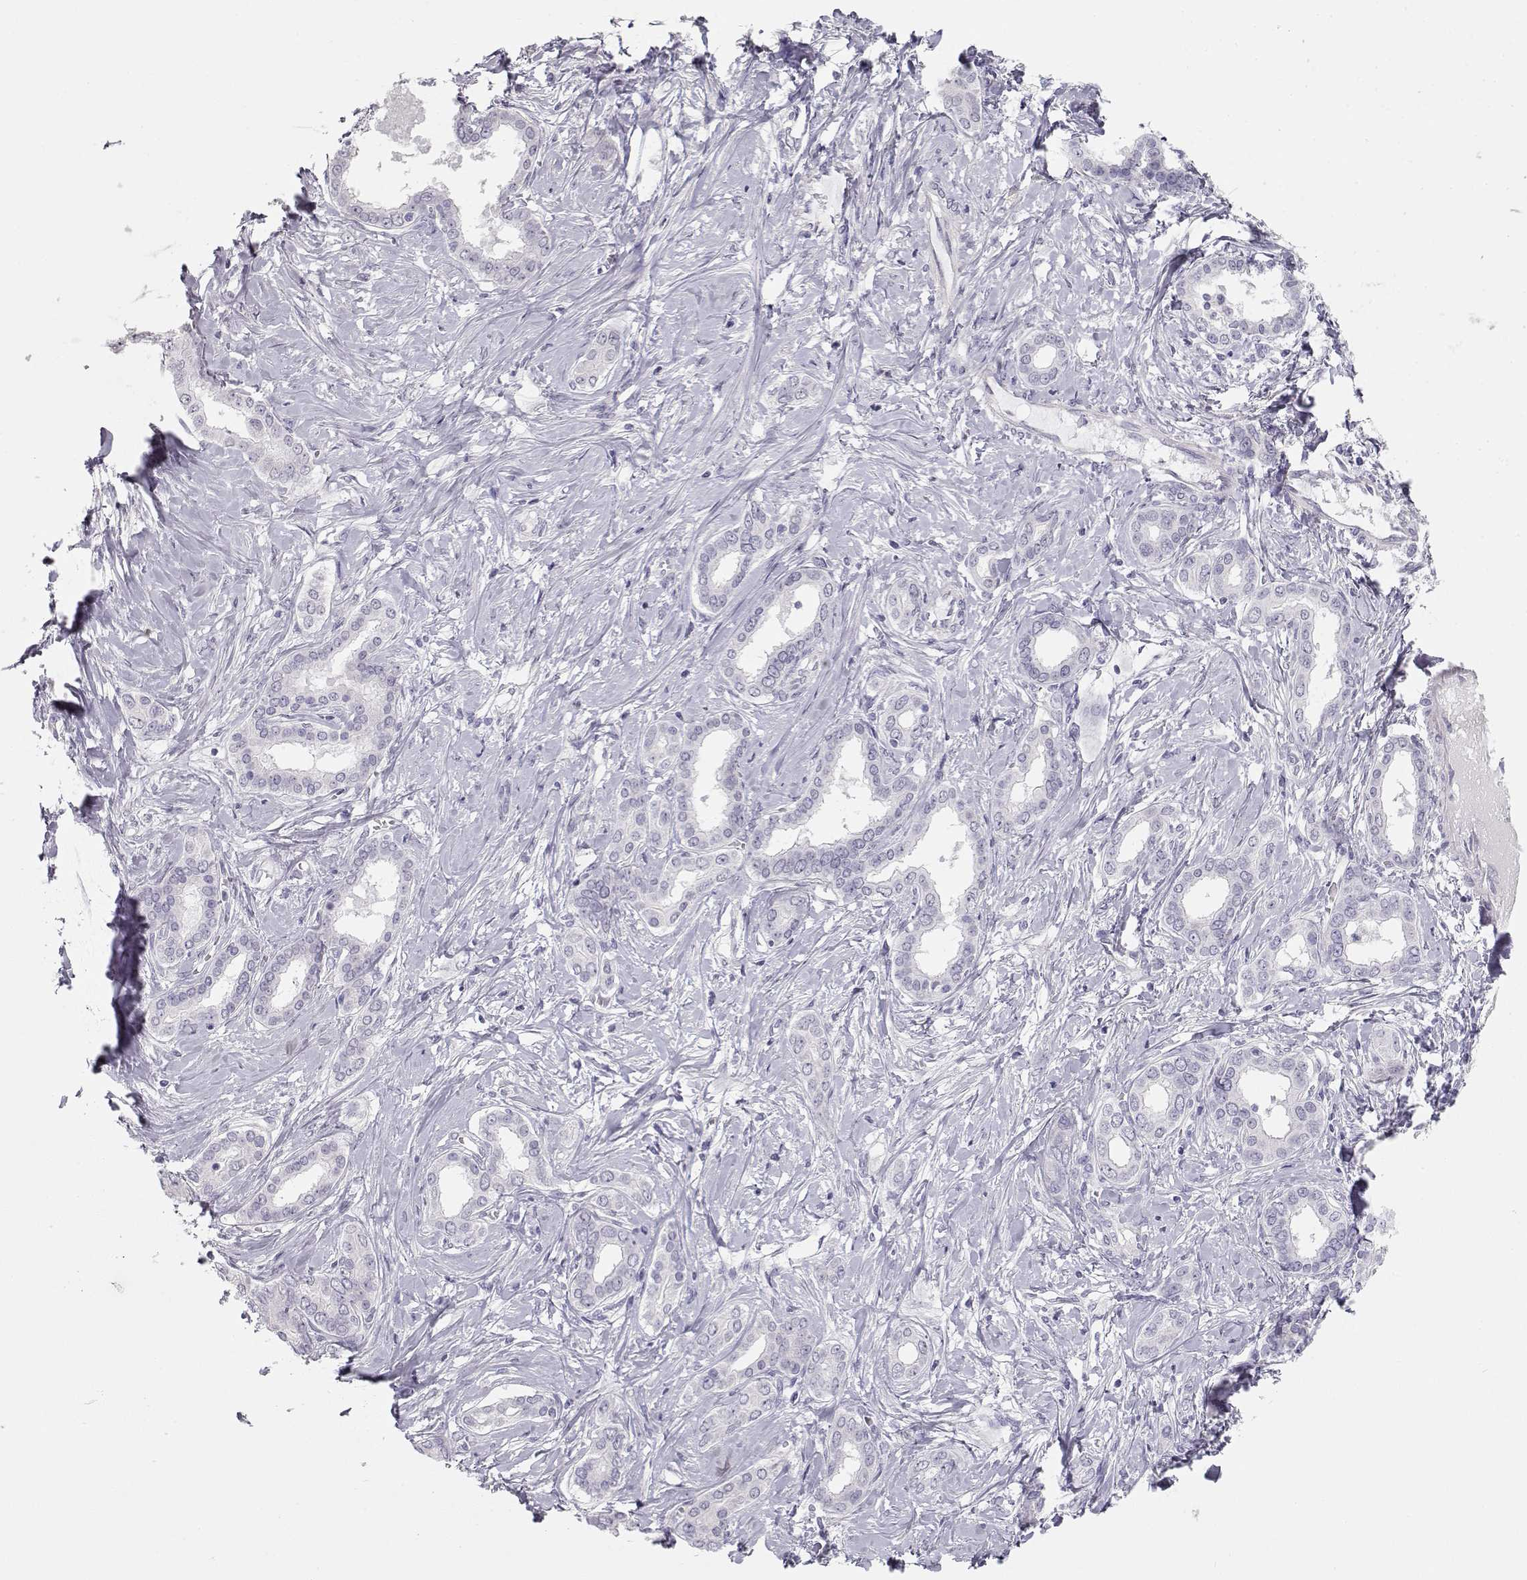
{"staining": {"intensity": "negative", "quantity": "none", "location": "none"}, "tissue": "liver cancer", "cell_type": "Tumor cells", "image_type": "cancer", "snomed": [{"axis": "morphology", "description": "Cholangiocarcinoma"}, {"axis": "topography", "description": "Liver"}], "caption": "Tumor cells show no significant protein positivity in liver cancer (cholangiocarcinoma).", "gene": "NUTM1", "patient": {"sex": "female", "age": 47}}